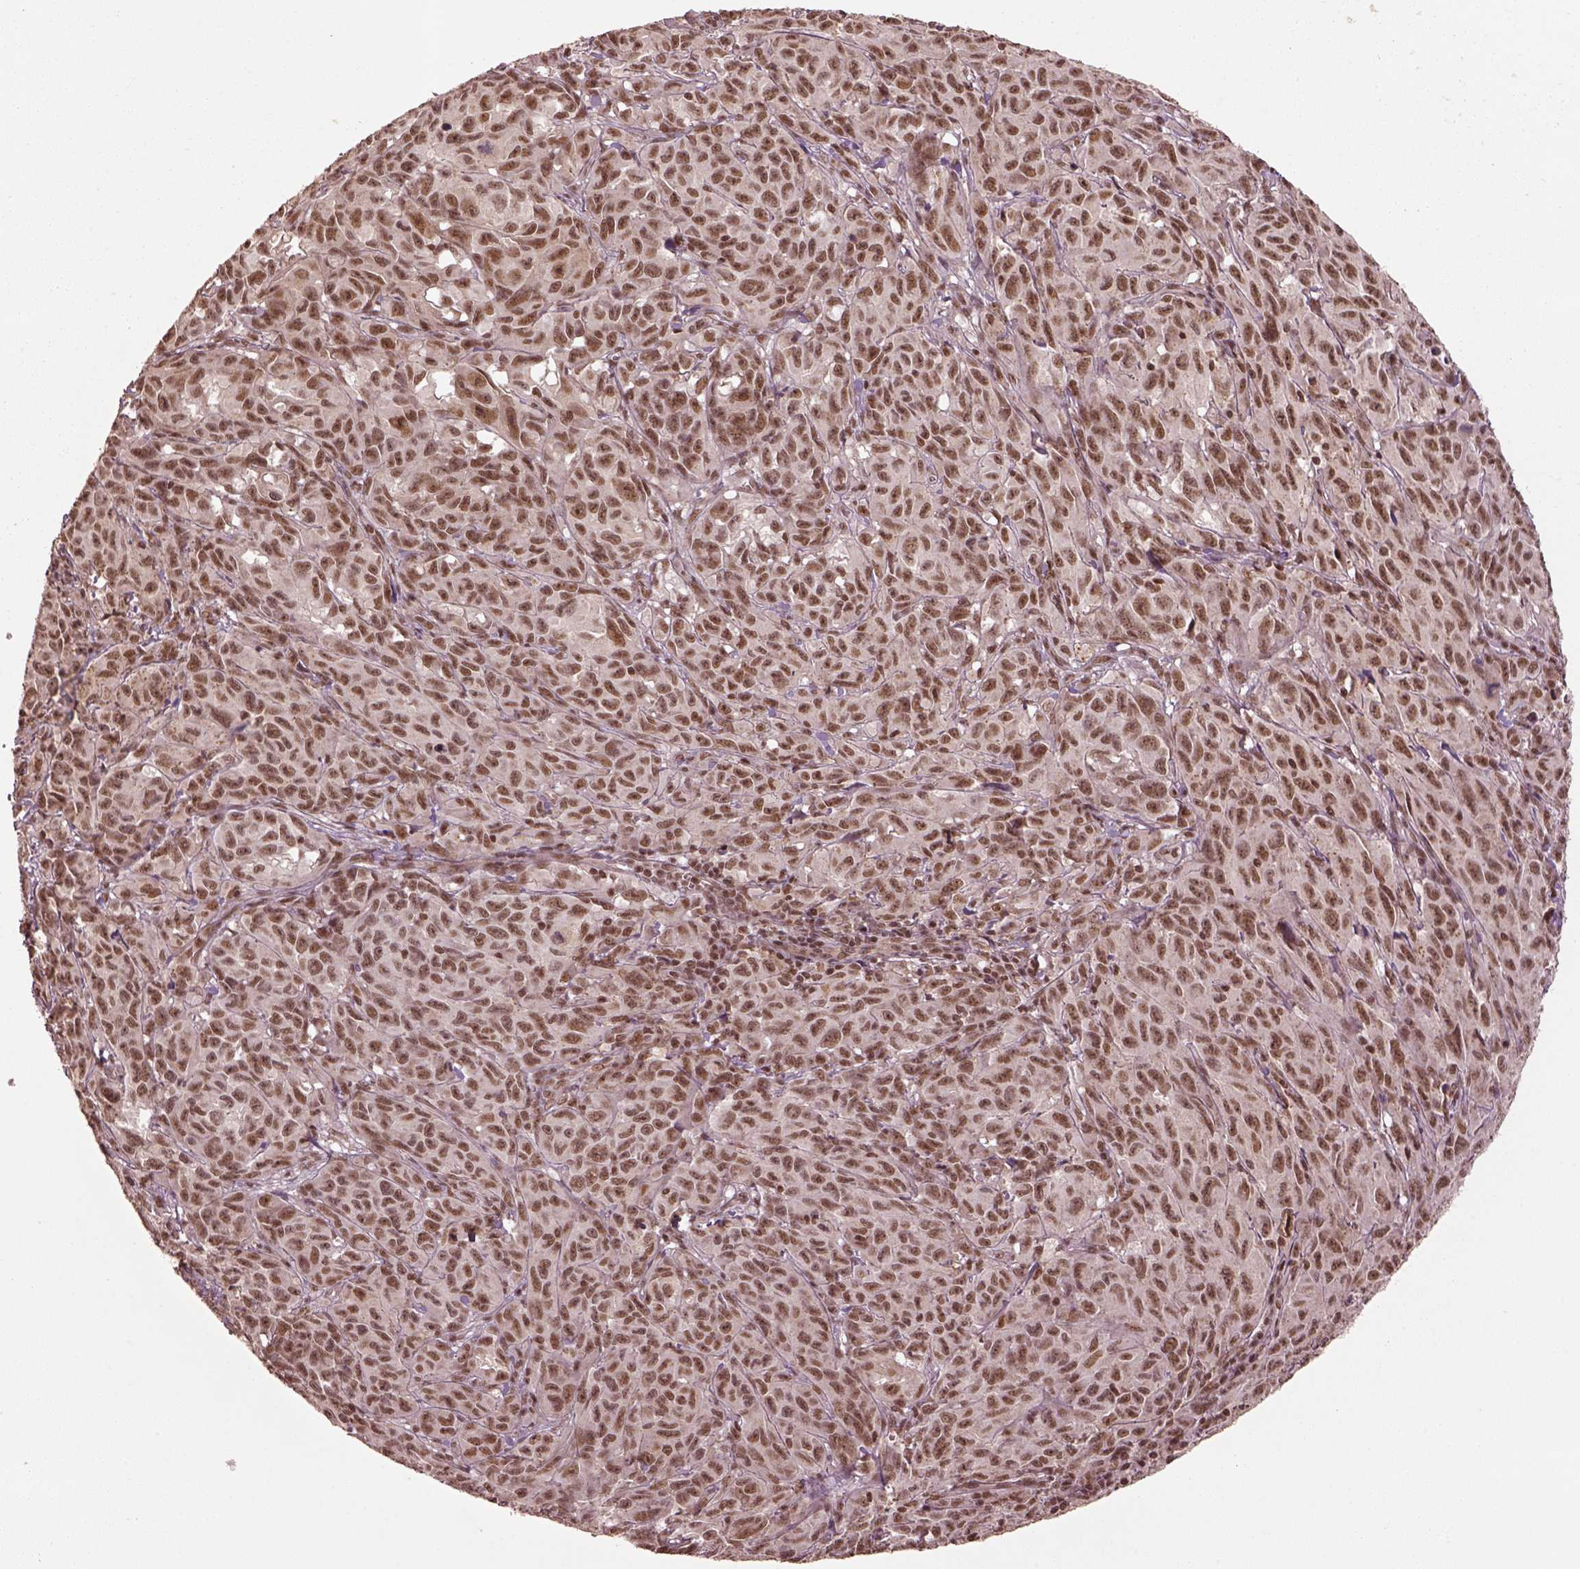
{"staining": {"intensity": "moderate", "quantity": ">75%", "location": "nuclear"}, "tissue": "melanoma", "cell_type": "Tumor cells", "image_type": "cancer", "snomed": [{"axis": "morphology", "description": "Malignant melanoma, NOS"}, {"axis": "topography", "description": "Vulva, labia, clitoris and Bartholin´s gland, NO"}], "caption": "The micrograph demonstrates immunohistochemical staining of melanoma. There is moderate nuclear expression is seen in approximately >75% of tumor cells. Ihc stains the protein in brown and the nuclei are stained blue.", "gene": "BRD9", "patient": {"sex": "female", "age": 75}}